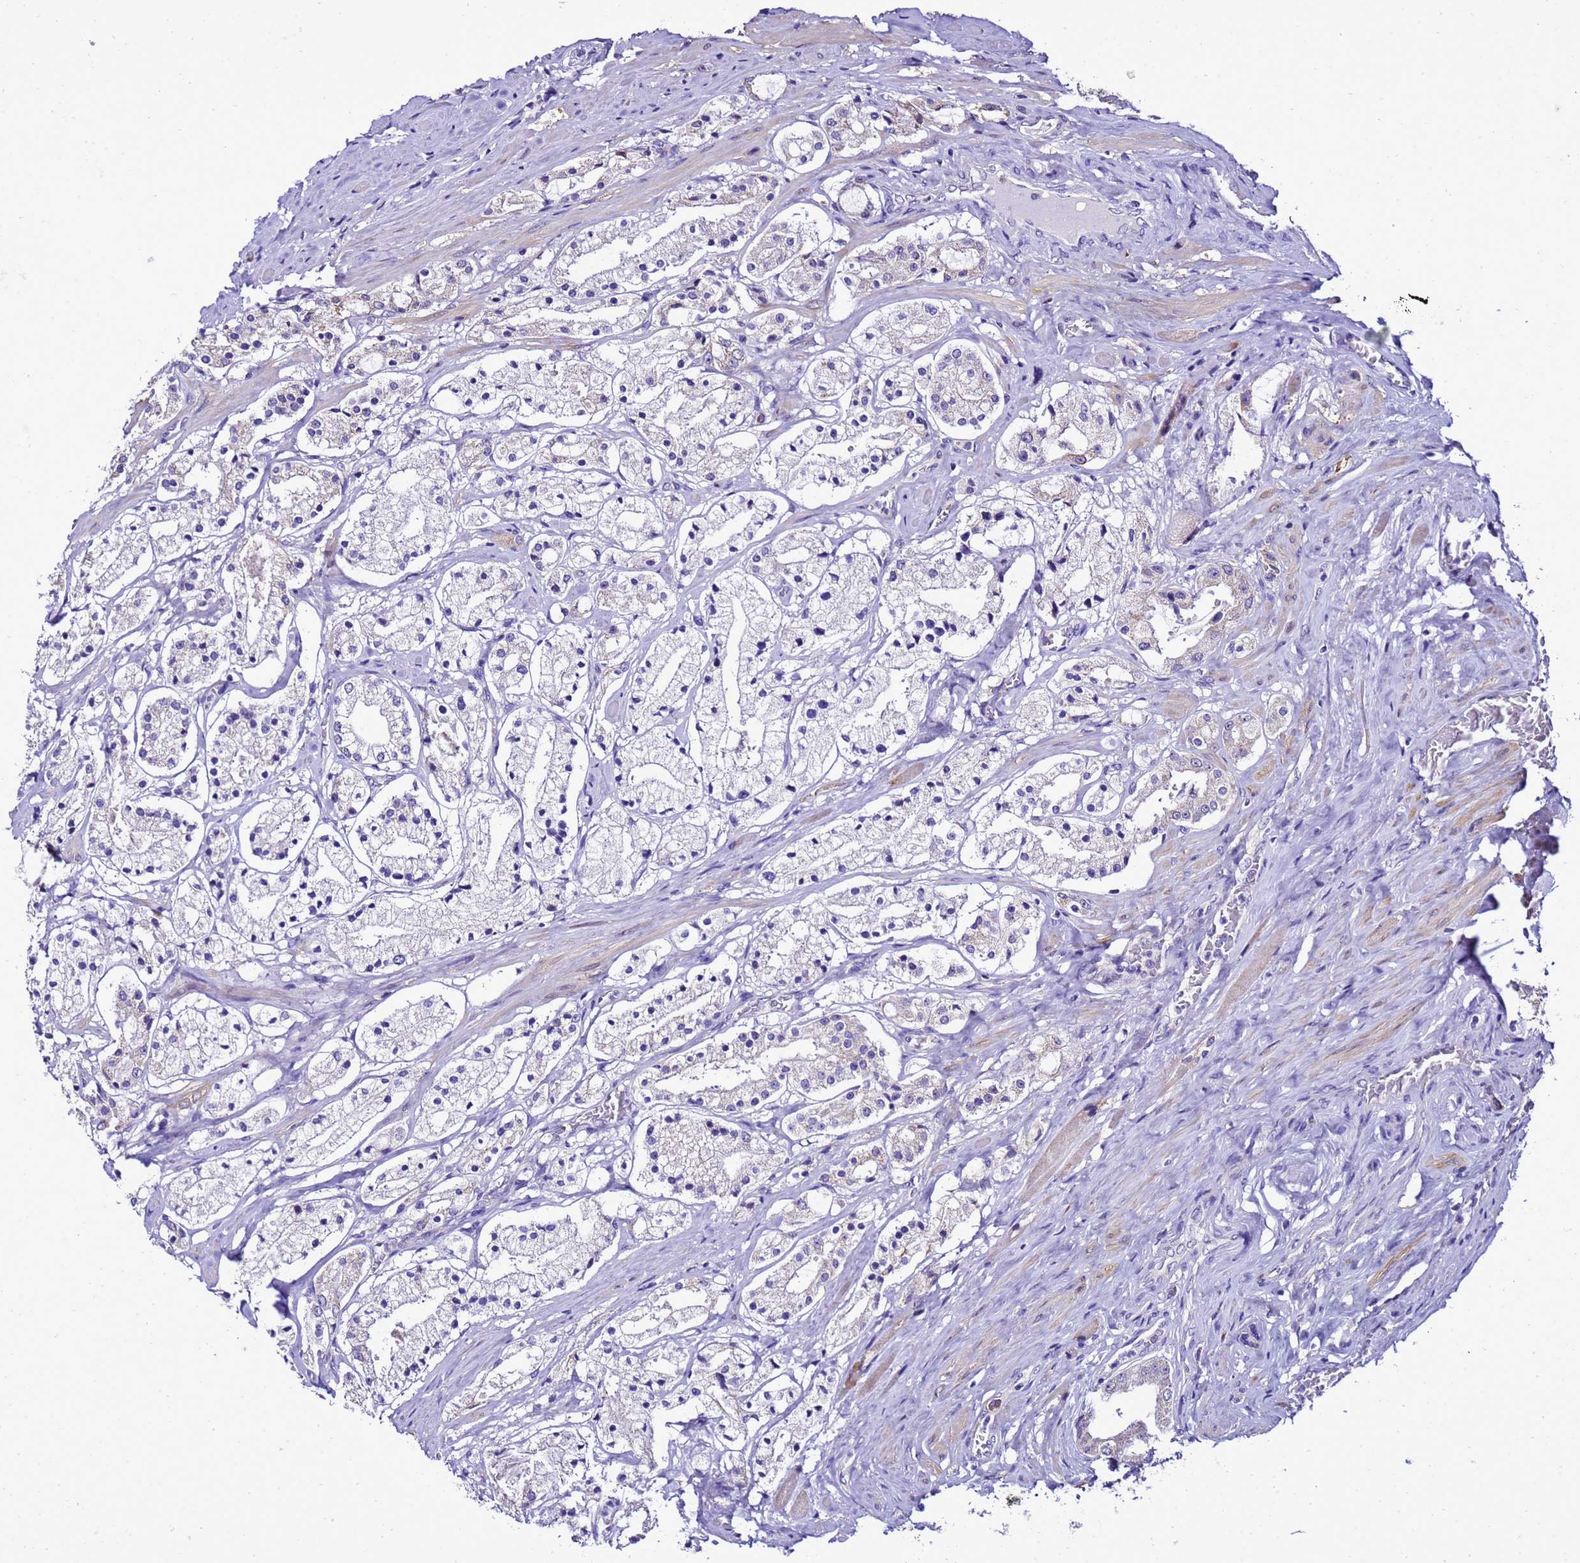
{"staining": {"intensity": "weak", "quantity": "<25%", "location": "cytoplasmic/membranous"}, "tissue": "prostate cancer", "cell_type": "Tumor cells", "image_type": "cancer", "snomed": [{"axis": "morphology", "description": "Adenocarcinoma, High grade"}, {"axis": "topography", "description": "Prostate"}], "caption": "Prostate adenocarcinoma (high-grade) was stained to show a protein in brown. There is no significant positivity in tumor cells.", "gene": "DPH6", "patient": {"sex": "male", "age": 64}}